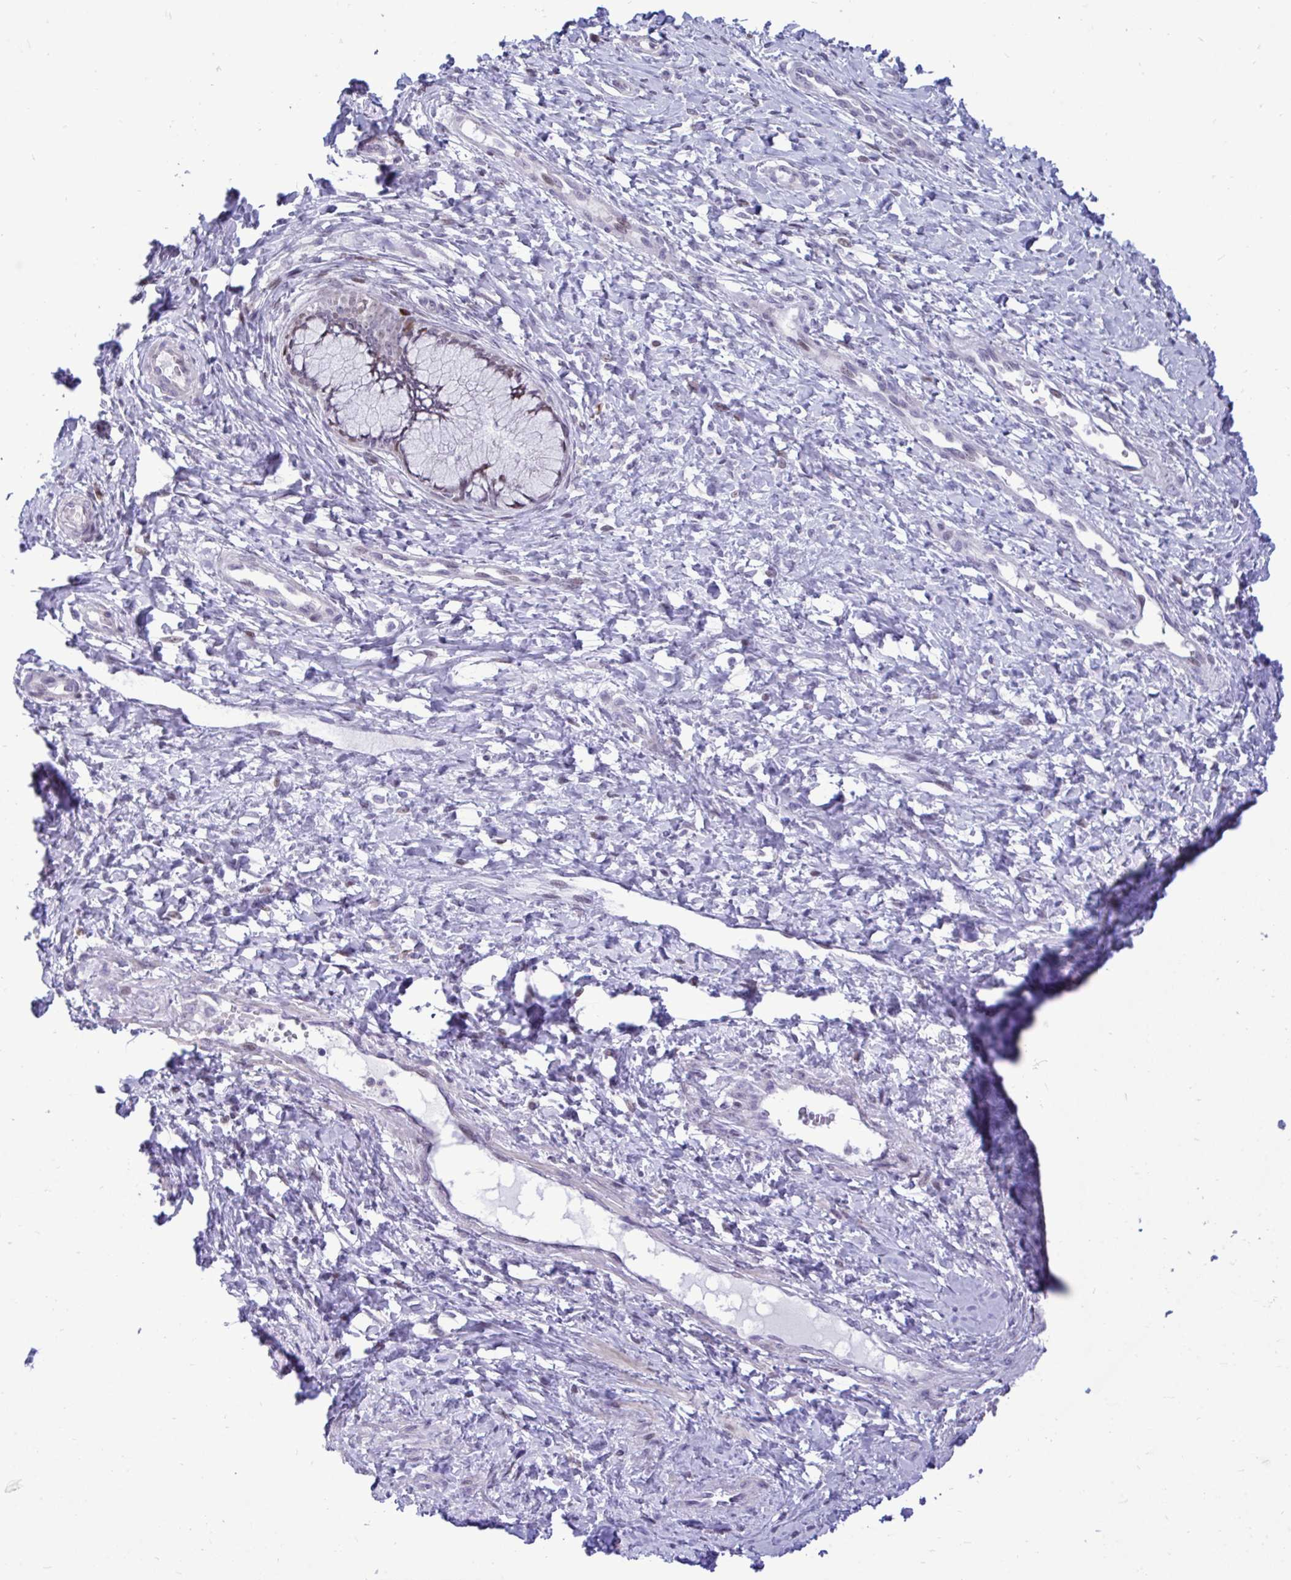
{"staining": {"intensity": "moderate", "quantity": "<25%", "location": "nuclear"}, "tissue": "cervix", "cell_type": "Glandular cells", "image_type": "normal", "snomed": [{"axis": "morphology", "description": "Normal tissue, NOS"}, {"axis": "topography", "description": "Cervix"}], "caption": "The photomicrograph exhibits staining of benign cervix, revealing moderate nuclear protein staining (brown color) within glandular cells. (brown staining indicates protein expression, while blue staining denotes nuclei).", "gene": "C1QL2", "patient": {"sex": "female", "age": 37}}